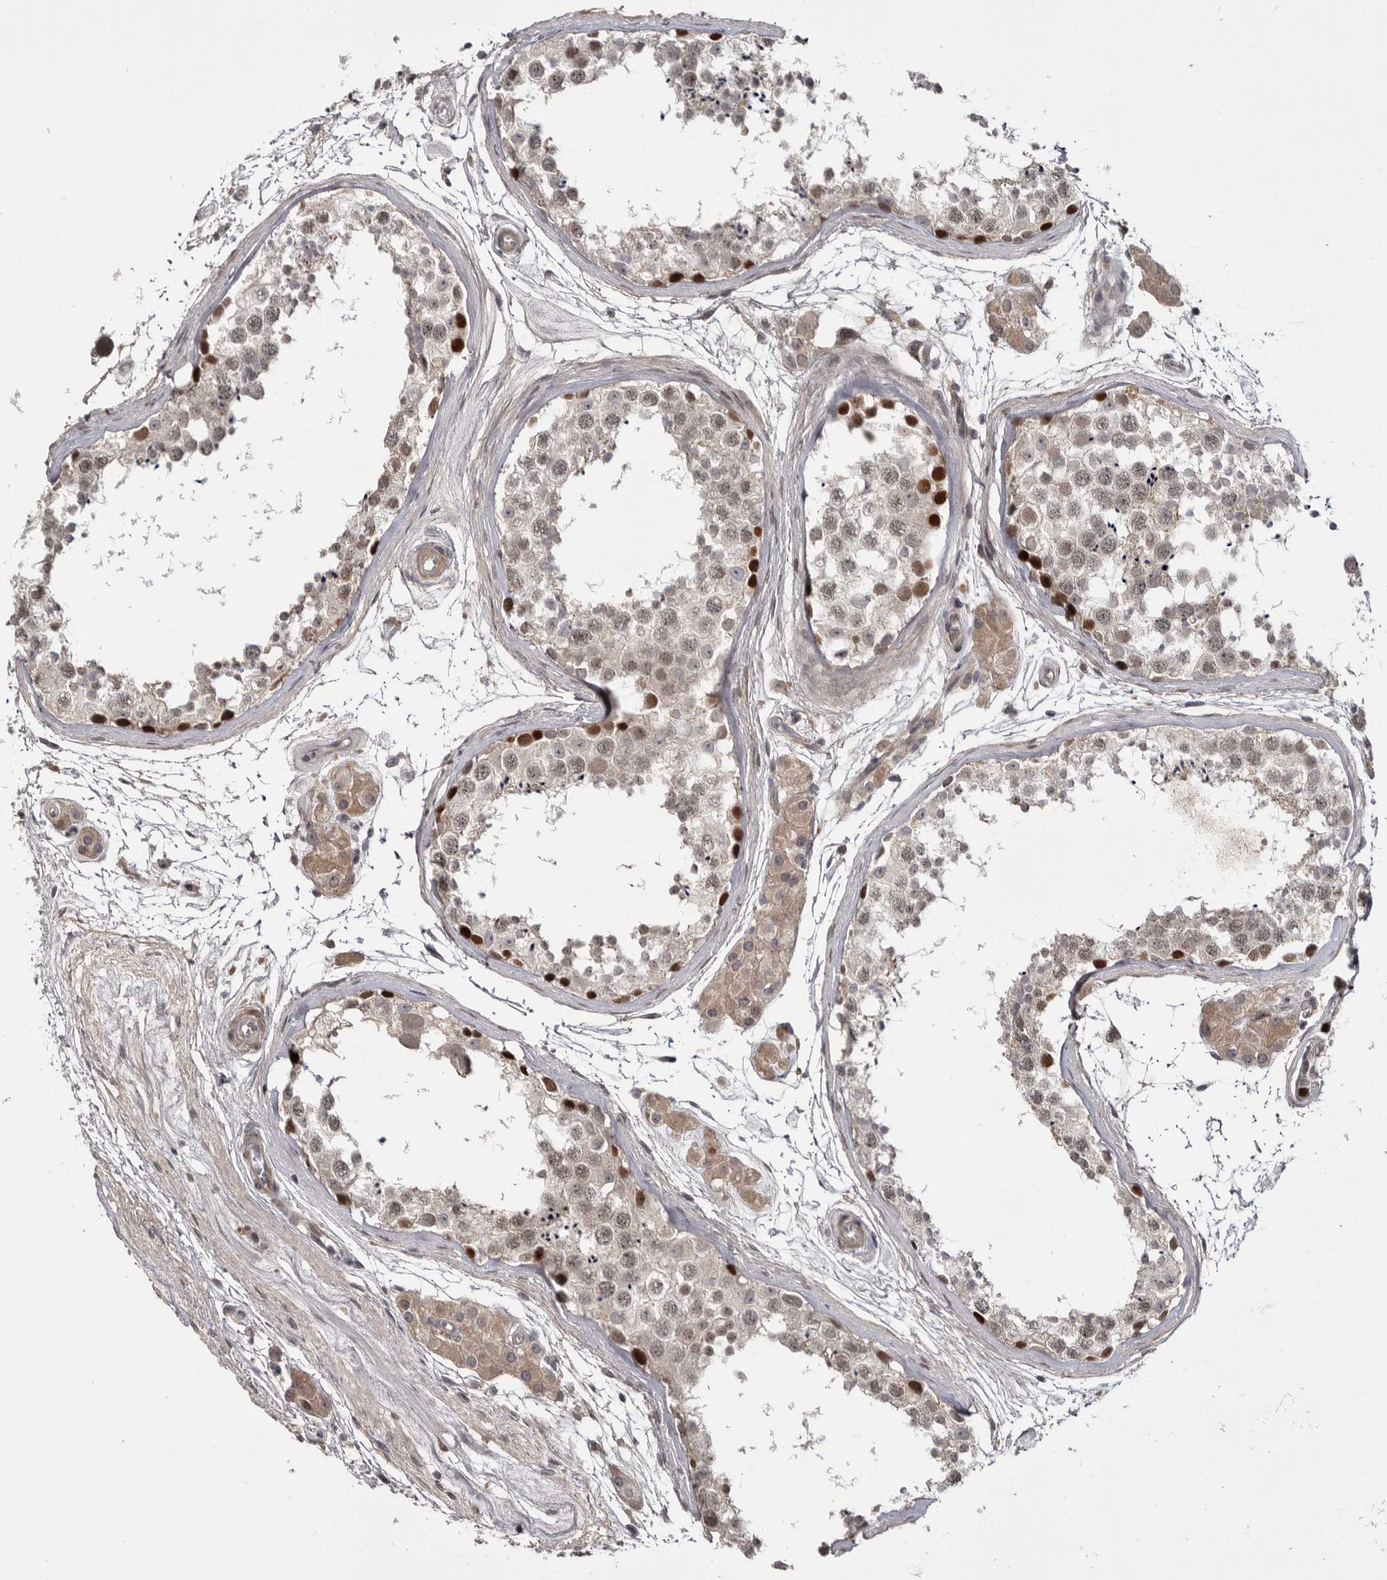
{"staining": {"intensity": "strong", "quantity": "<25%", "location": "nuclear"}, "tissue": "testis", "cell_type": "Cells in seminiferous ducts", "image_type": "normal", "snomed": [{"axis": "morphology", "description": "Normal tissue, NOS"}, {"axis": "topography", "description": "Testis"}], "caption": "Human testis stained for a protein (brown) exhibits strong nuclear positive positivity in approximately <25% of cells in seminiferous ducts.", "gene": "ZNF277", "patient": {"sex": "male", "age": 56}}